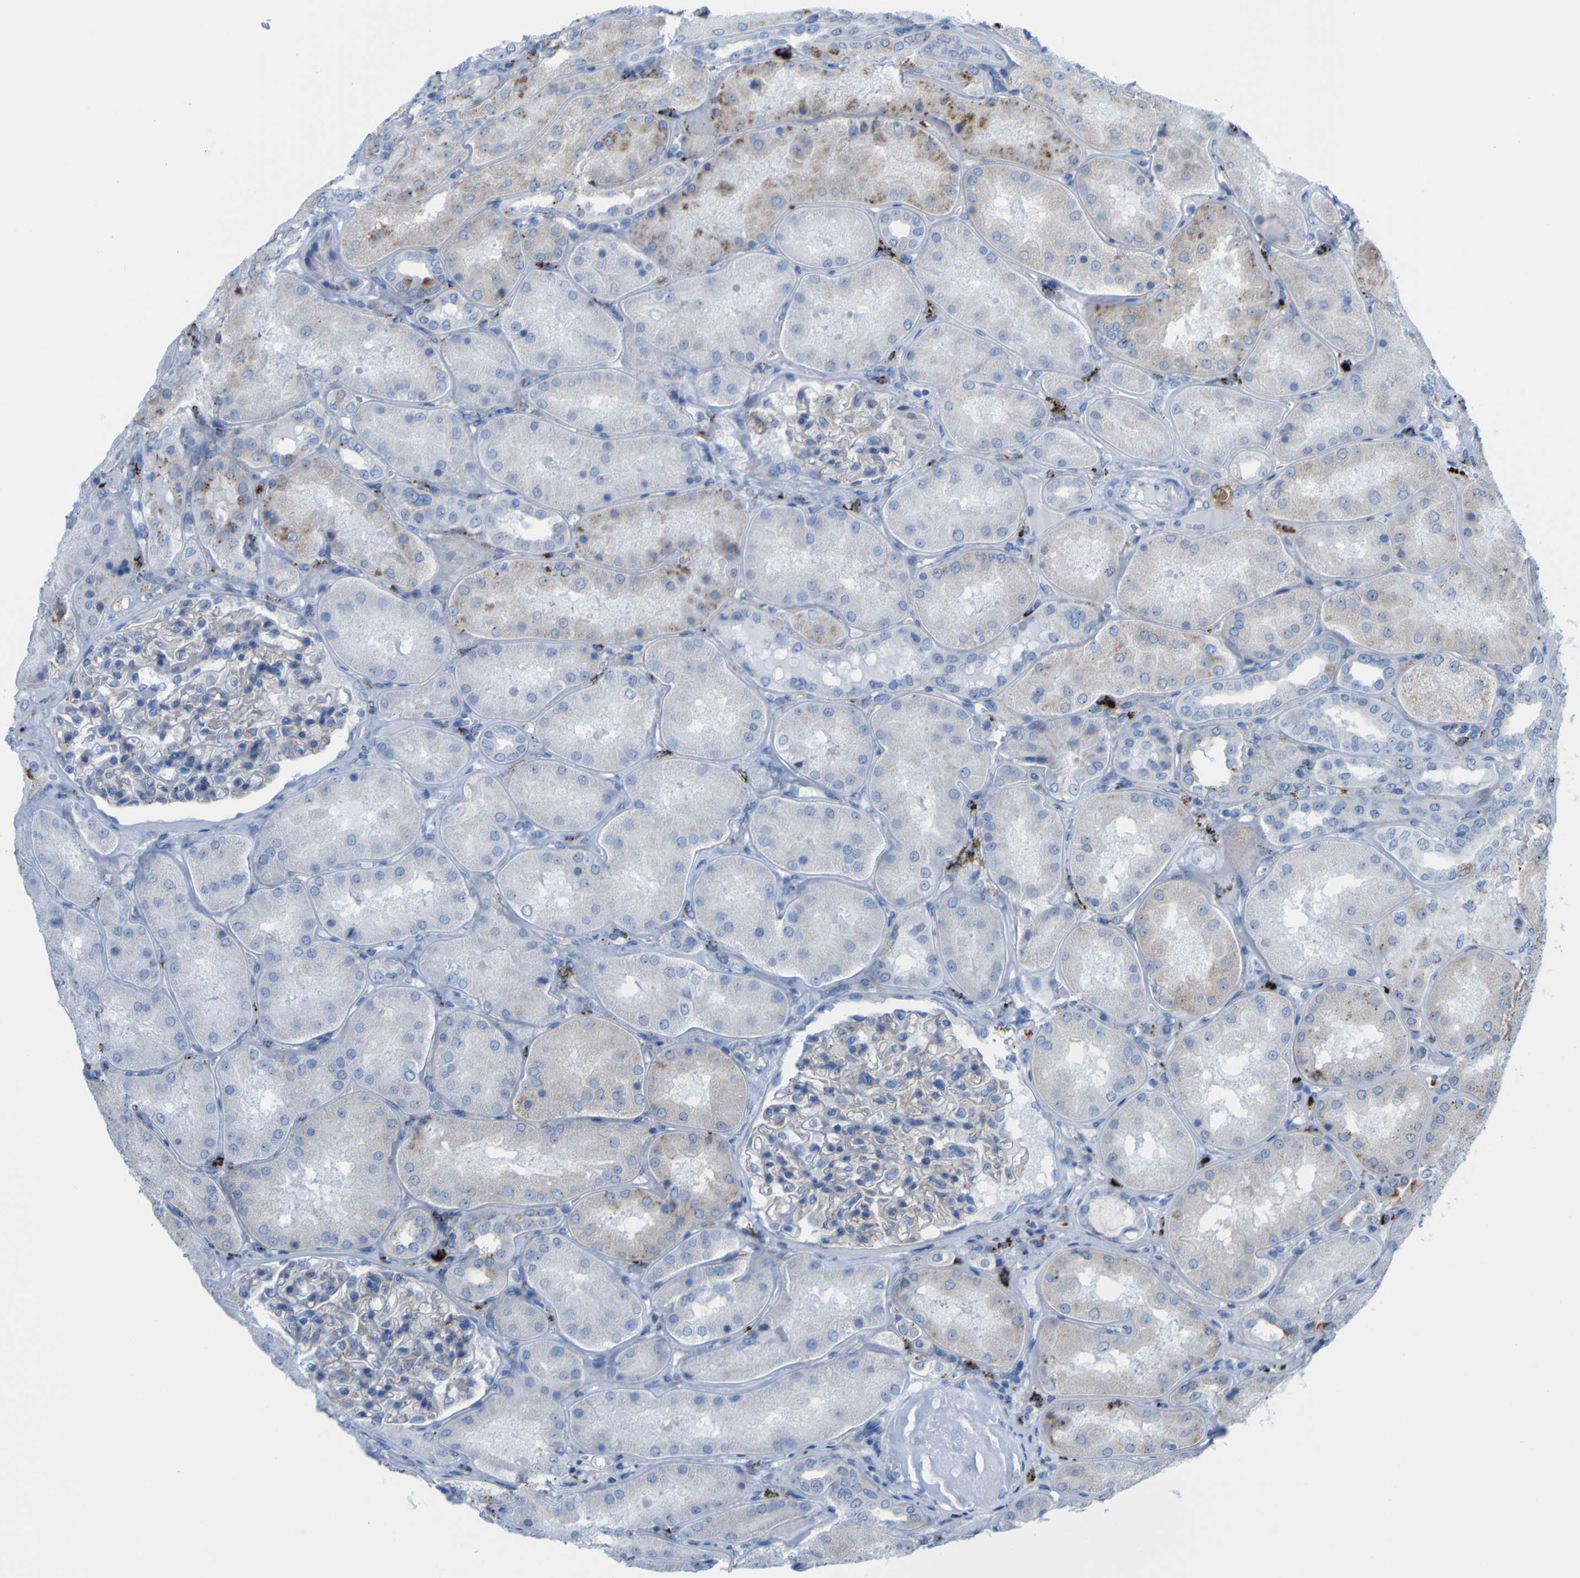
{"staining": {"intensity": "negative", "quantity": "none", "location": "none"}, "tissue": "kidney", "cell_type": "Cells in glomeruli", "image_type": "normal", "snomed": [{"axis": "morphology", "description": "Normal tissue, NOS"}, {"axis": "topography", "description": "Kidney"}], "caption": "DAB immunohistochemical staining of benign kidney shows no significant expression in cells in glomeruli.", "gene": "PLD3", "patient": {"sex": "female", "age": 56}}